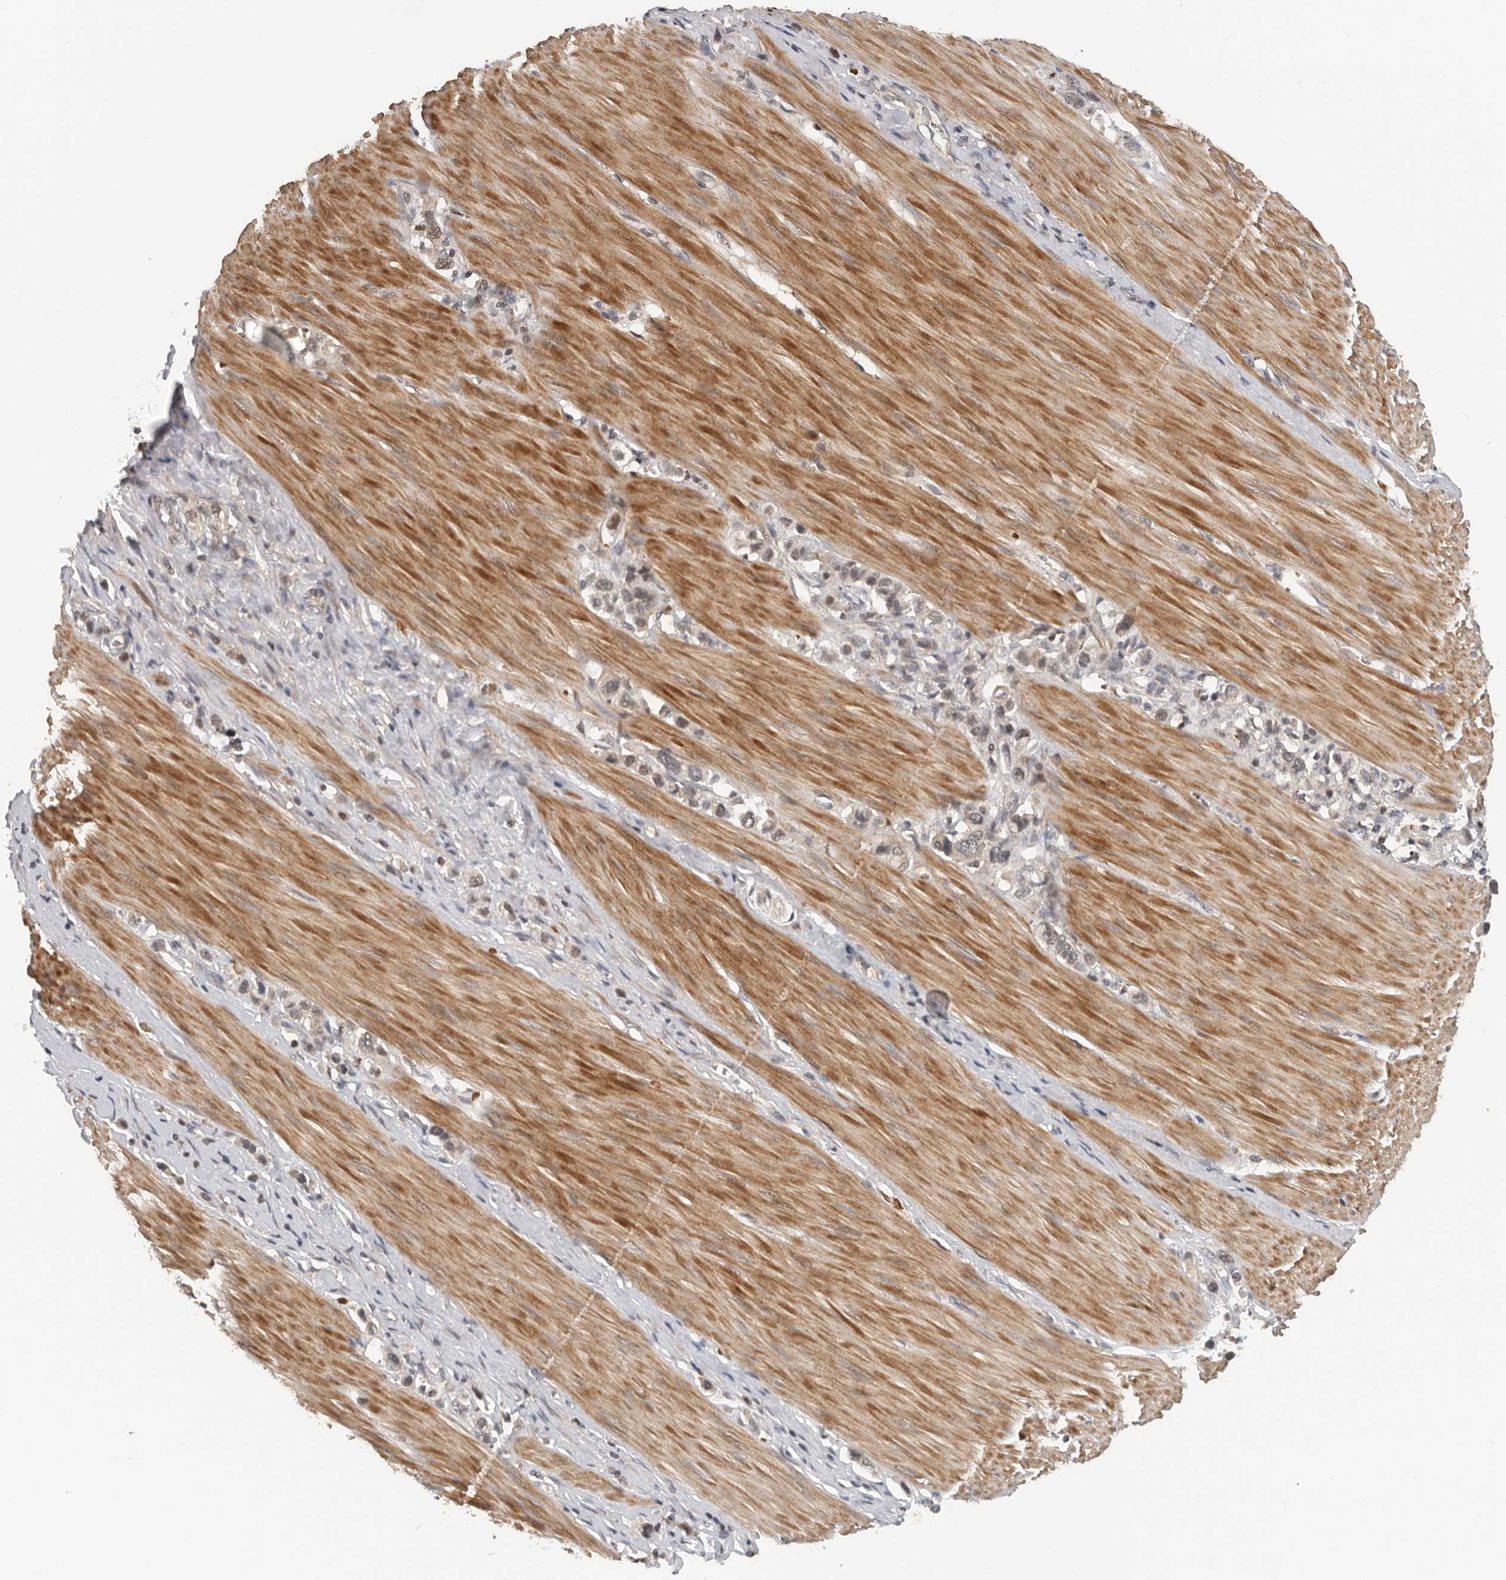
{"staining": {"intensity": "weak", "quantity": ">75%", "location": "nuclear"}, "tissue": "stomach cancer", "cell_type": "Tumor cells", "image_type": "cancer", "snomed": [{"axis": "morphology", "description": "Adenocarcinoma, NOS"}, {"axis": "topography", "description": "Stomach"}], "caption": "Immunohistochemistry (IHC) staining of stomach cancer, which exhibits low levels of weak nuclear positivity in about >75% of tumor cells indicating weak nuclear protein positivity. The staining was performed using DAB (brown) for protein detection and nuclei were counterstained in hematoxylin (blue).", "gene": "HENMT1", "patient": {"sex": "female", "age": 65}}